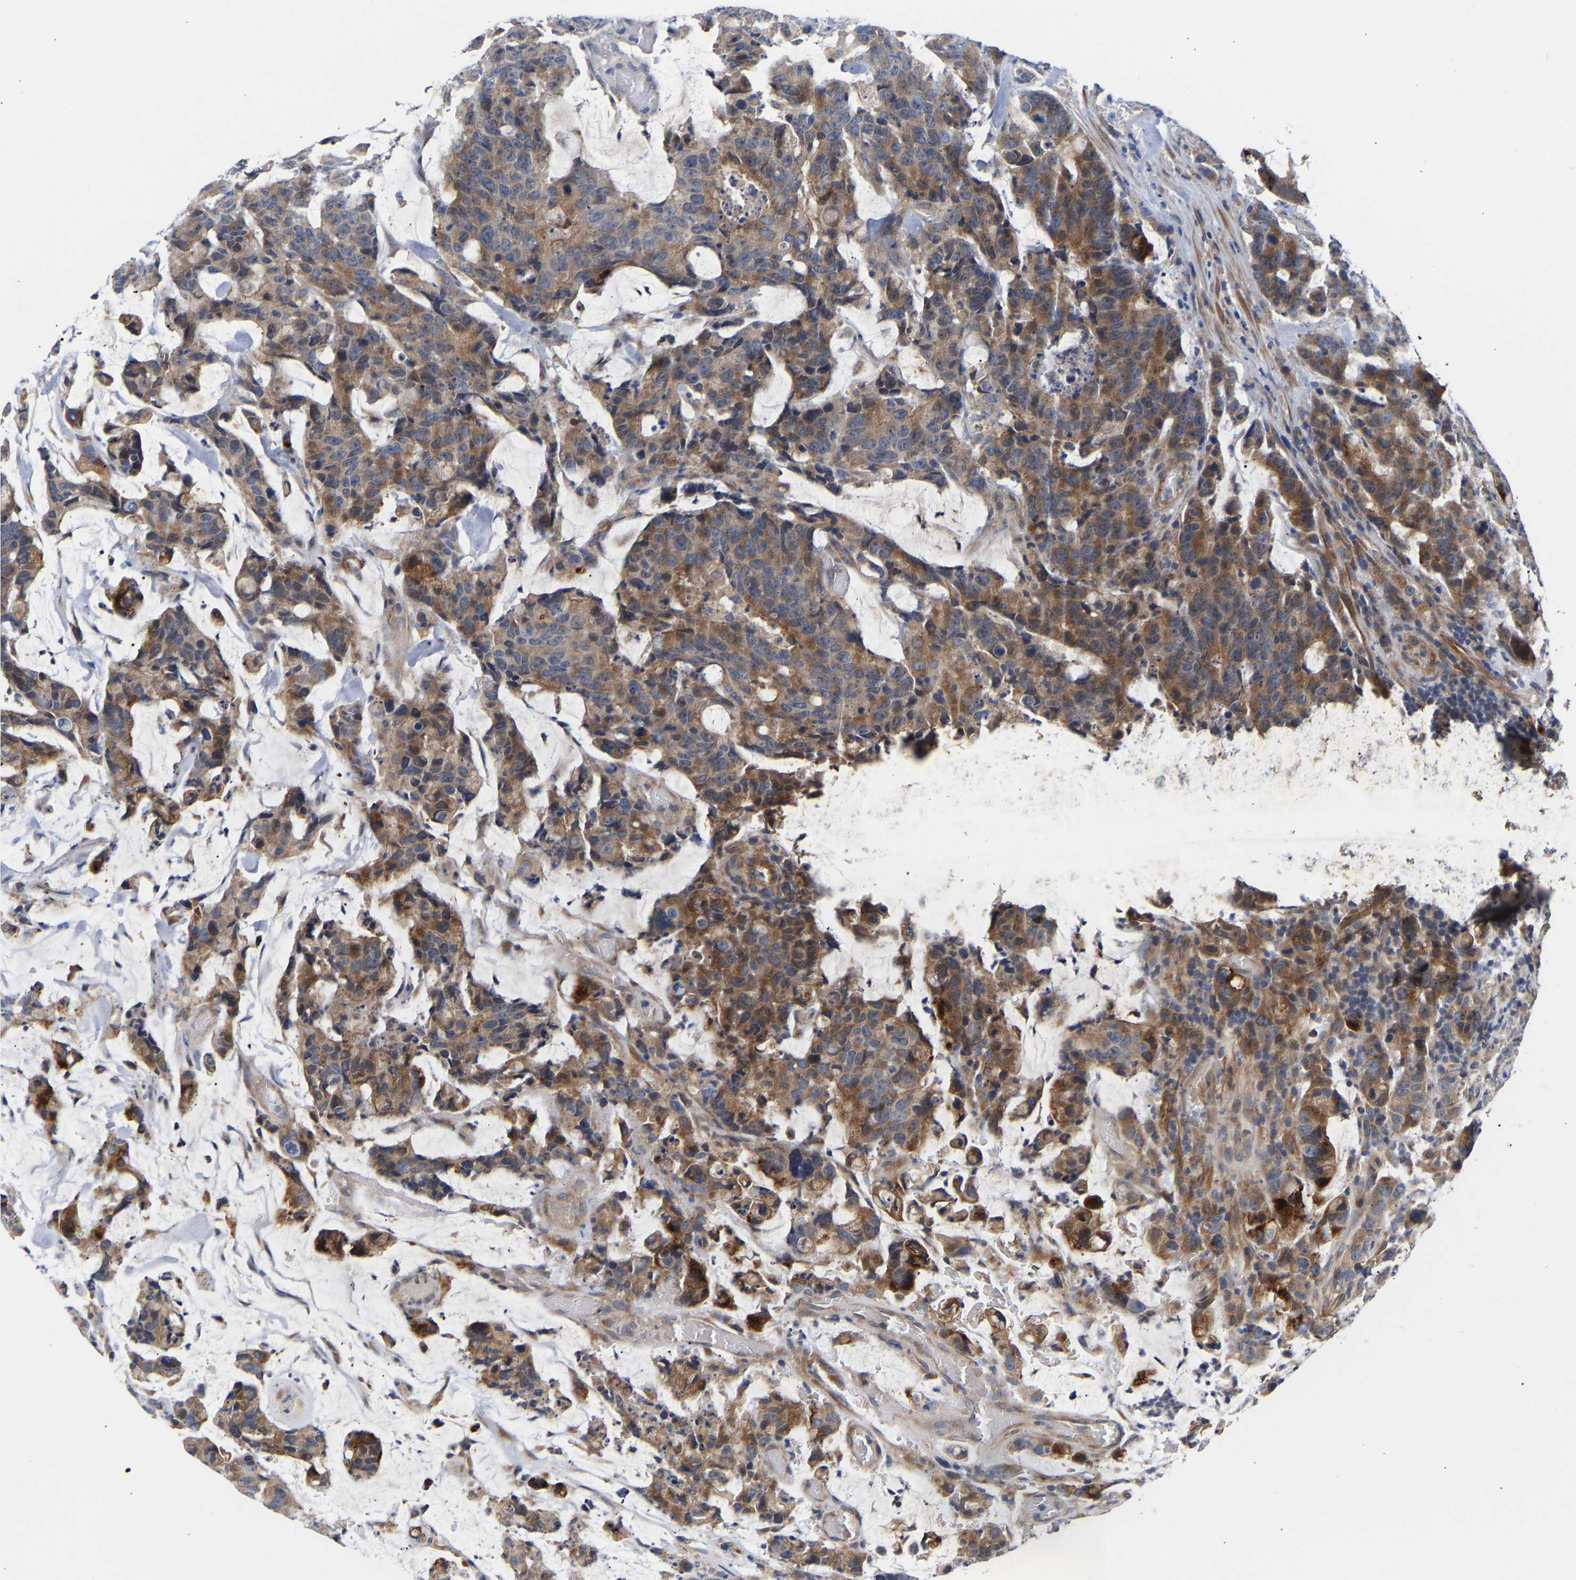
{"staining": {"intensity": "moderate", "quantity": ">75%", "location": "cytoplasmic/membranous"}, "tissue": "colorectal cancer", "cell_type": "Tumor cells", "image_type": "cancer", "snomed": [{"axis": "morphology", "description": "Adenocarcinoma, NOS"}, {"axis": "topography", "description": "Colon"}], "caption": "An immunohistochemistry histopathology image of neoplastic tissue is shown. Protein staining in brown shows moderate cytoplasmic/membranous positivity in colorectal cancer within tumor cells. (DAB IHC, brown staining for protein, blue staining for nuclei).", "gene": "KASH5", "patient": {"sex": "female", "age": 86}}